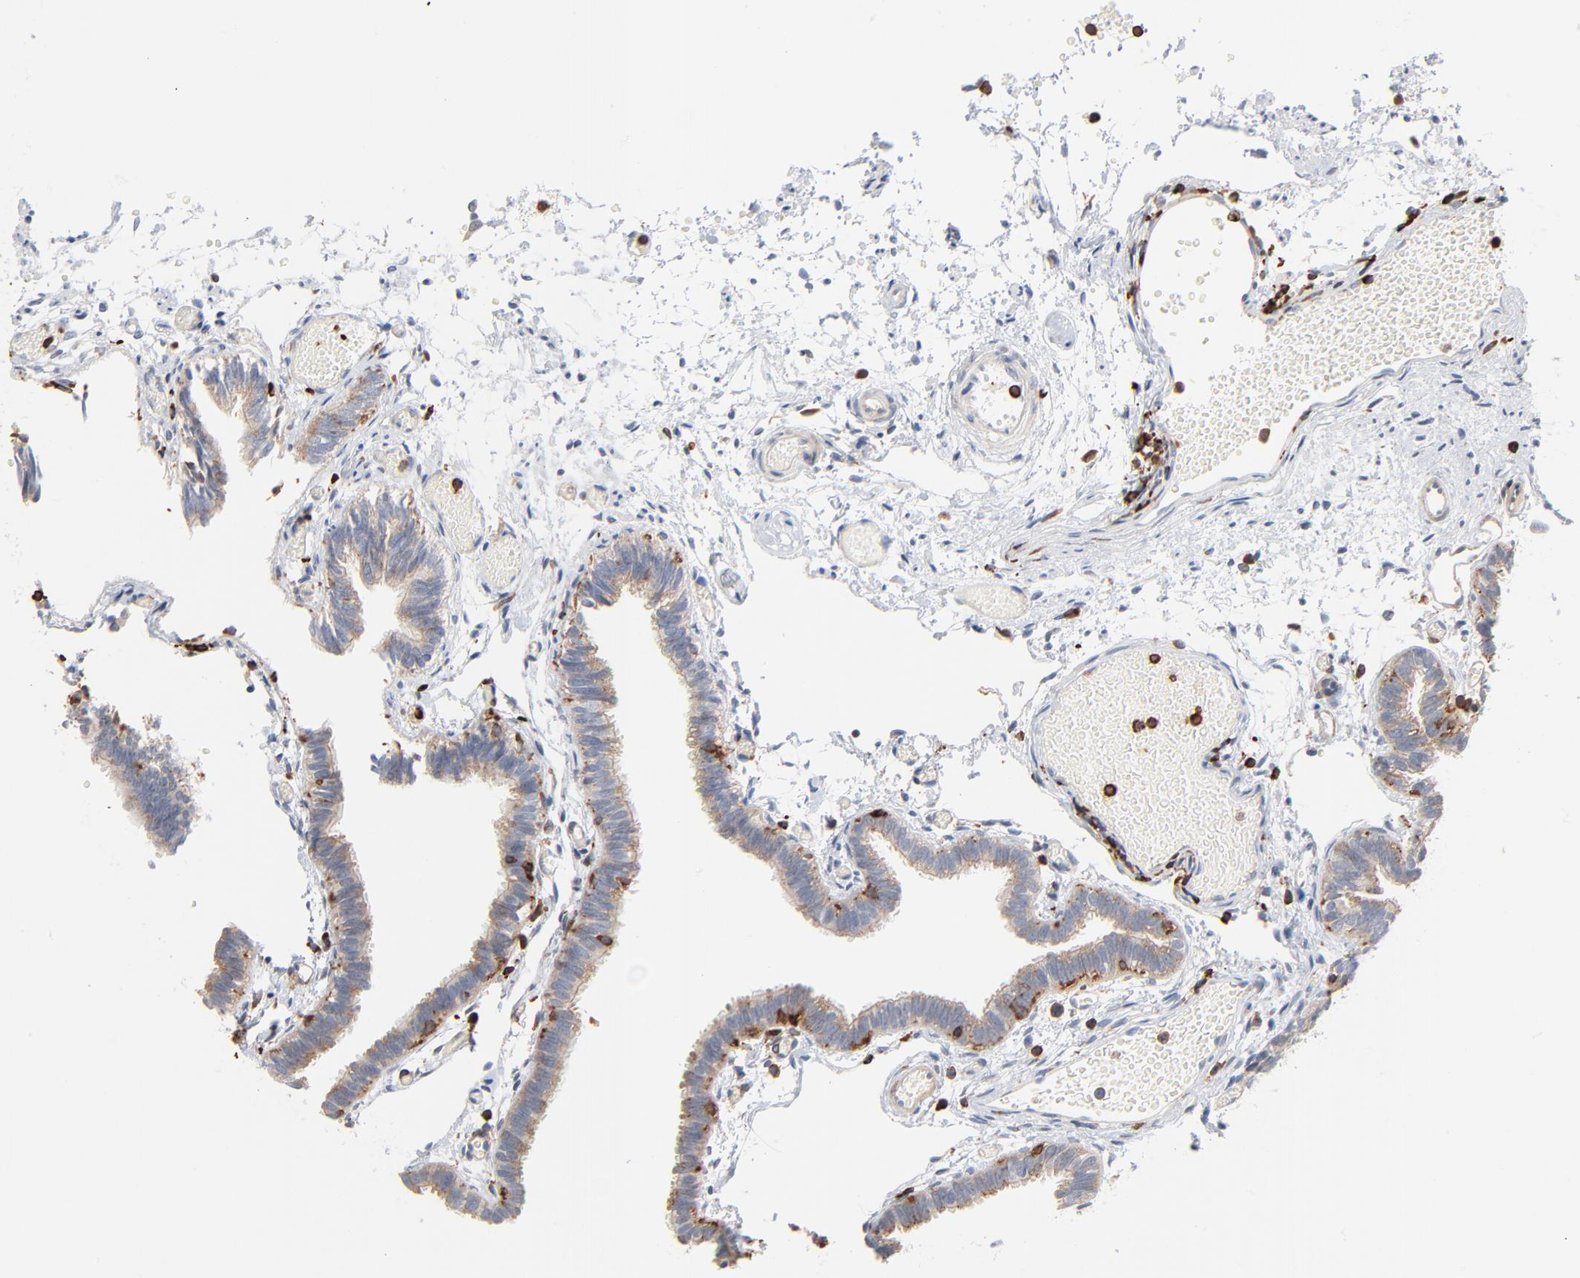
{"staining": {"intensity": "moderate", "quantity": "25%-75%", "location": "cytoplasmic/membranous"}, "tissue": "fallopian tube", "cell_type": "Glandular cells", "image_type": "normal", "snomed": [{"axis": "morphology", "description": "Normal tissue, NOS"}, {"axis": "topography", "description": "Fallopian tube"}], "caption": "The photomicrograph reveals immunohistochemical staining of unremarkable fallopian tube. There is moderate cytoplasmic/membranous staining is appreciated in approximately 25%-75% of glandular cells.", "gene": "SH3KBP1", "patient": {"sex": "female", "age": 29}}